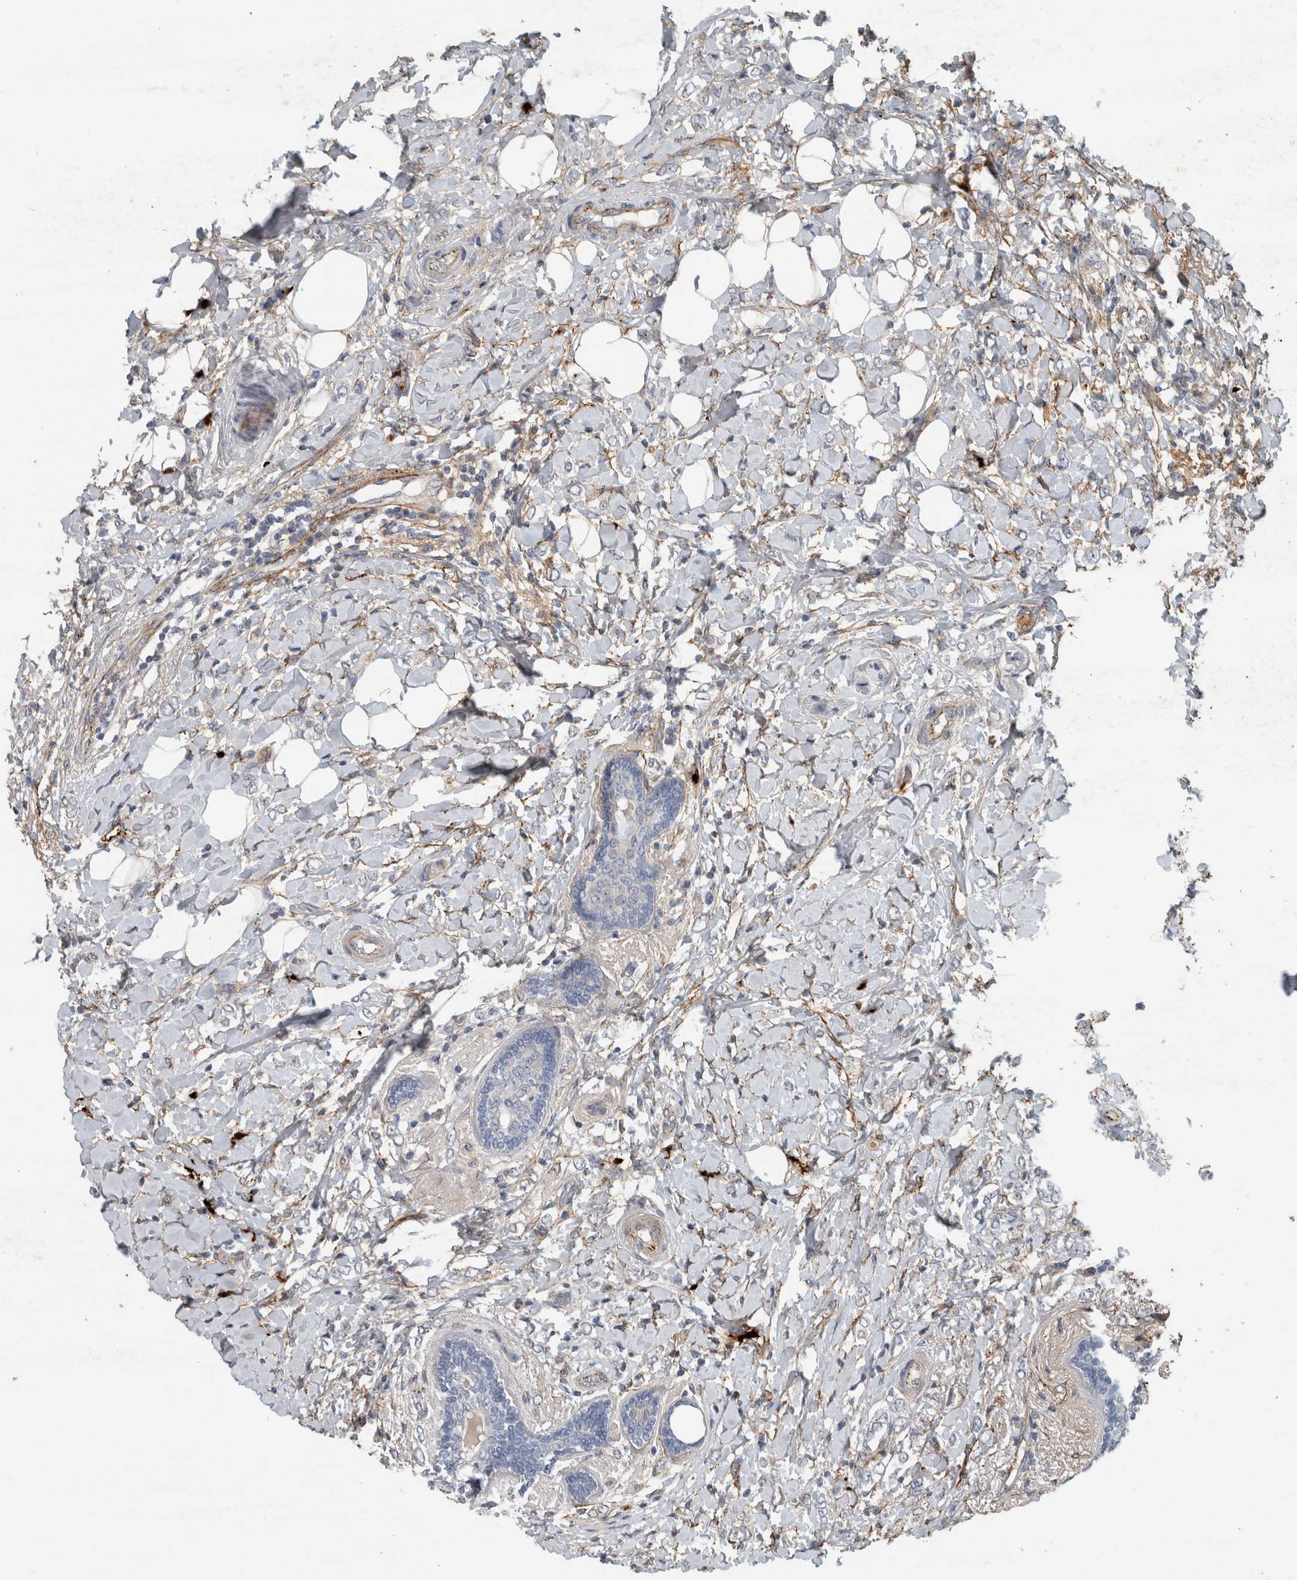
{"staining": {"intensity": "negative", "quantity": "none", "location": "none"}, "tissue": "breast cancer", "cell_type": "Tumor cells", "image_type": "cancer", "snomed": [{"axis": "morphology", "description": "Normal tissue, NOS"}, {"axis": "morphology", "description": "Lobular carcinoma"}, {"axis": "topography", "description": "Breast"}], "caption": "This is a photomicrograph of IHC staining of breast cancer (lobular carcinoma), which shows no staining in tumor cells.", "gene": "FN1", "patient": {"sex": "female", "age": 47}}